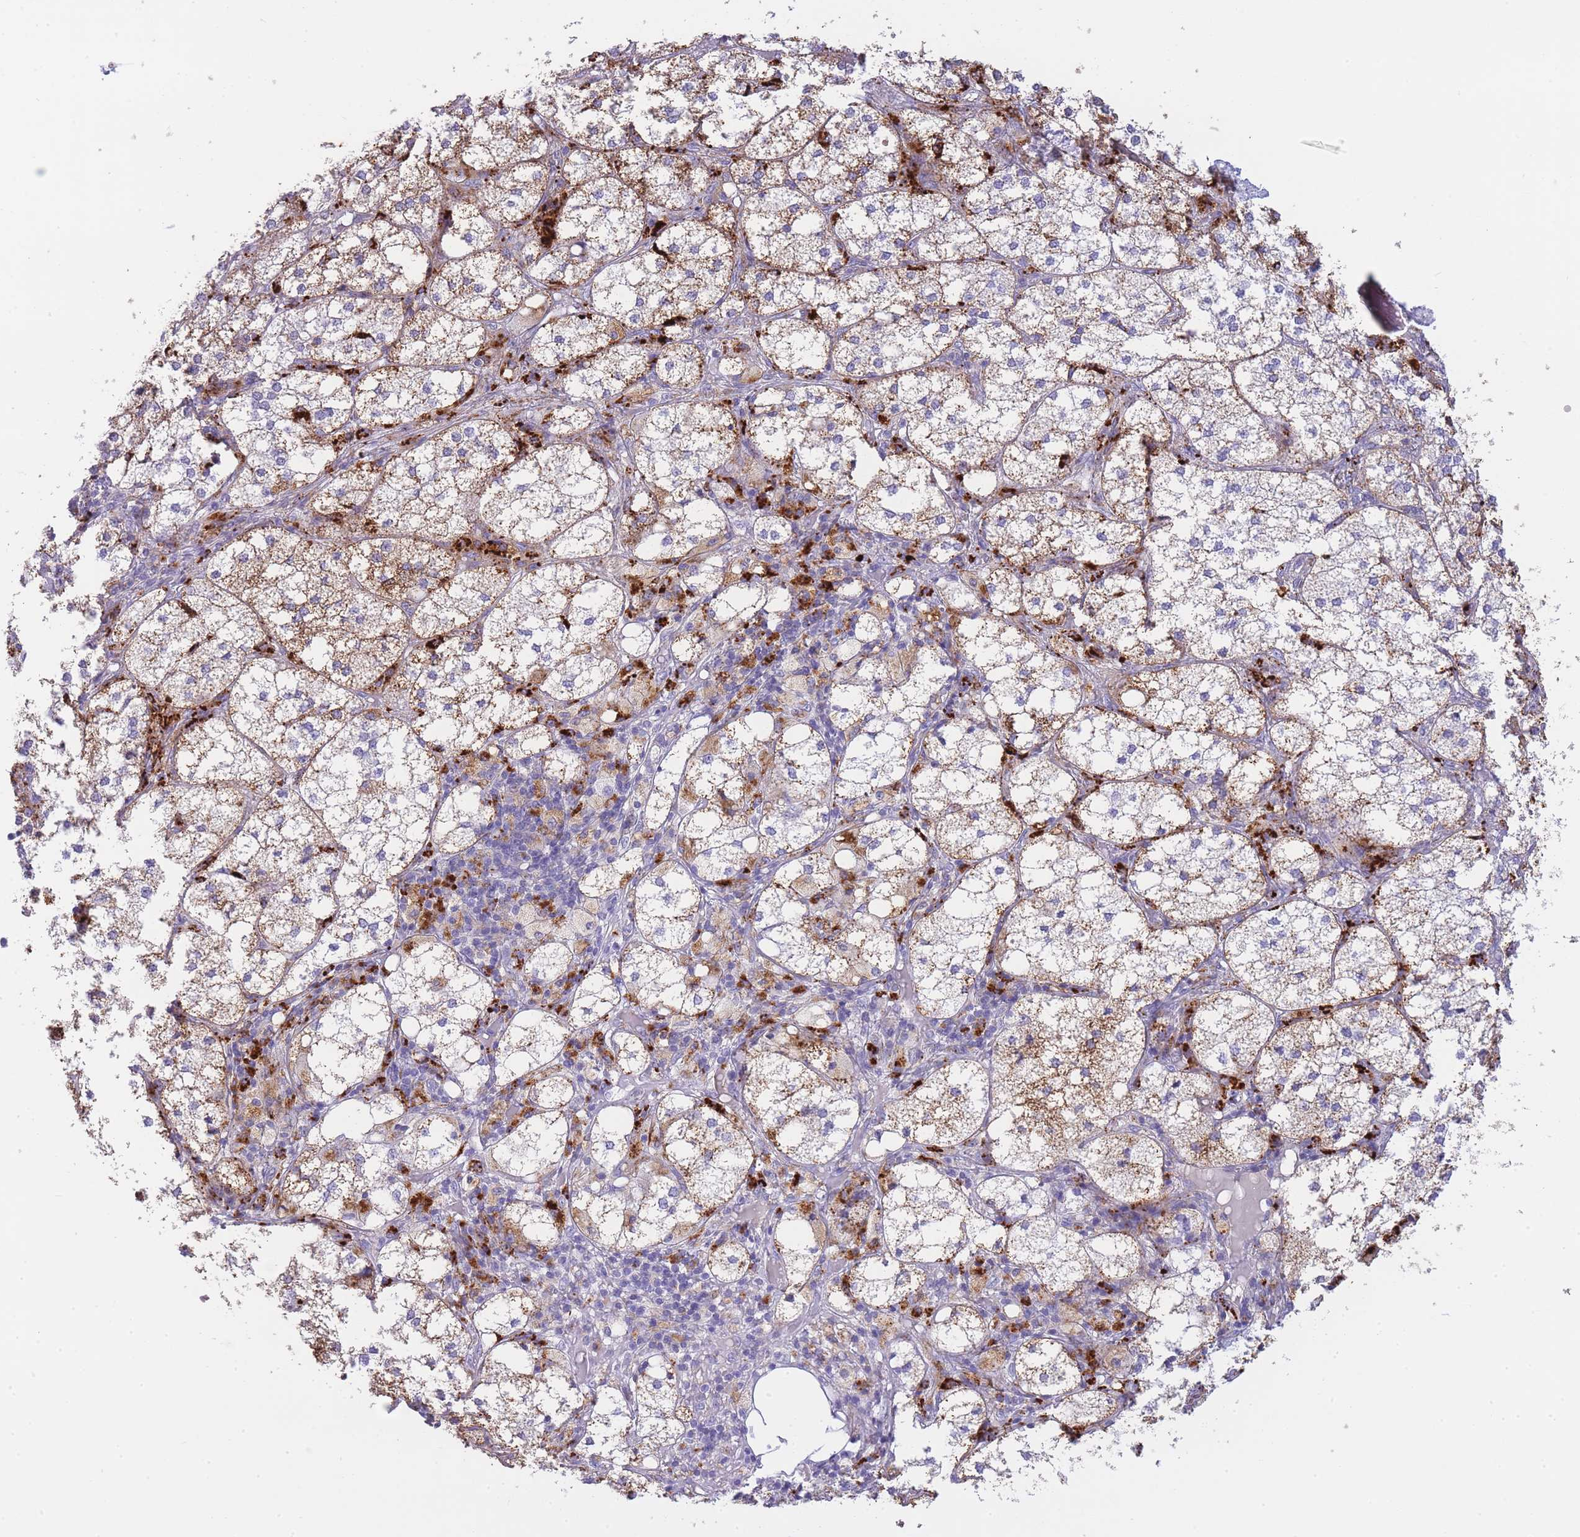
{"staining": {"intensity": "strong", "quantity": "25%-75%", "location": "cytoplasmic/membranous"}, "tissue": "adrenal gland", "cell_type": "Glandular cells", "image_type": "normal", "snomed": [{"axis": "morphology", "description": "Normal tissue, NOS"}, {"axis": "topography", "description": "Adrenal gland"}], "caption": "A brown stain shows strong cytoplasmic/membranous staining of a protein in glandular cells of normal adrenal gland. The protein is stained brown, and the nuclei are stained in blue (DAB (3,3'-diaminobenzidine) IHC with brightfield microscopy, high magnification).", "gene": "GAA", "patient": {"sex": "female", "age": 61}}